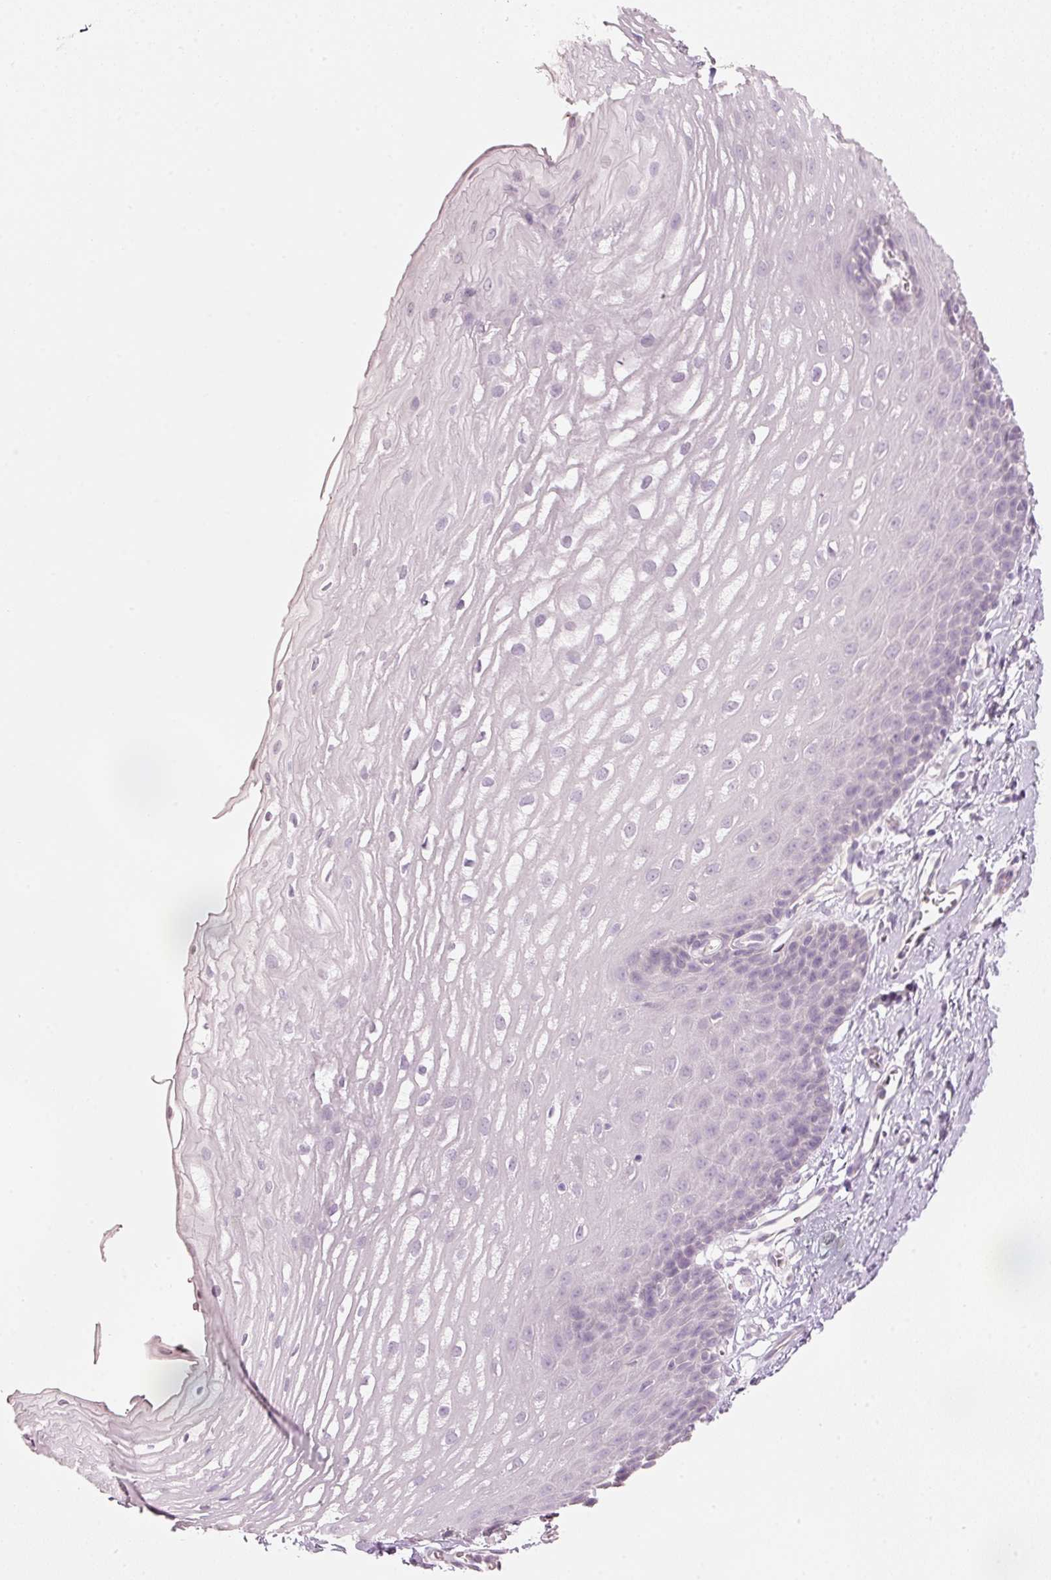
{"staining": {"intensity": "negative", "quantity": "none", "location": "none"}, "tissue": "esophagus", "cell_type": "Squamous epithelial cells", "image_type": "normal", "snomed": [{"axis": "morphology", "description": "Normal tissue, NOS"}, {"axis": "topography", "description": "Esophagus"}], "caption": "IHC of normal human esophagus exhibits no expression in squamous epithelial cells.", "gene": "STEAP1", "patient": {"sex": "male", "age": 70}}